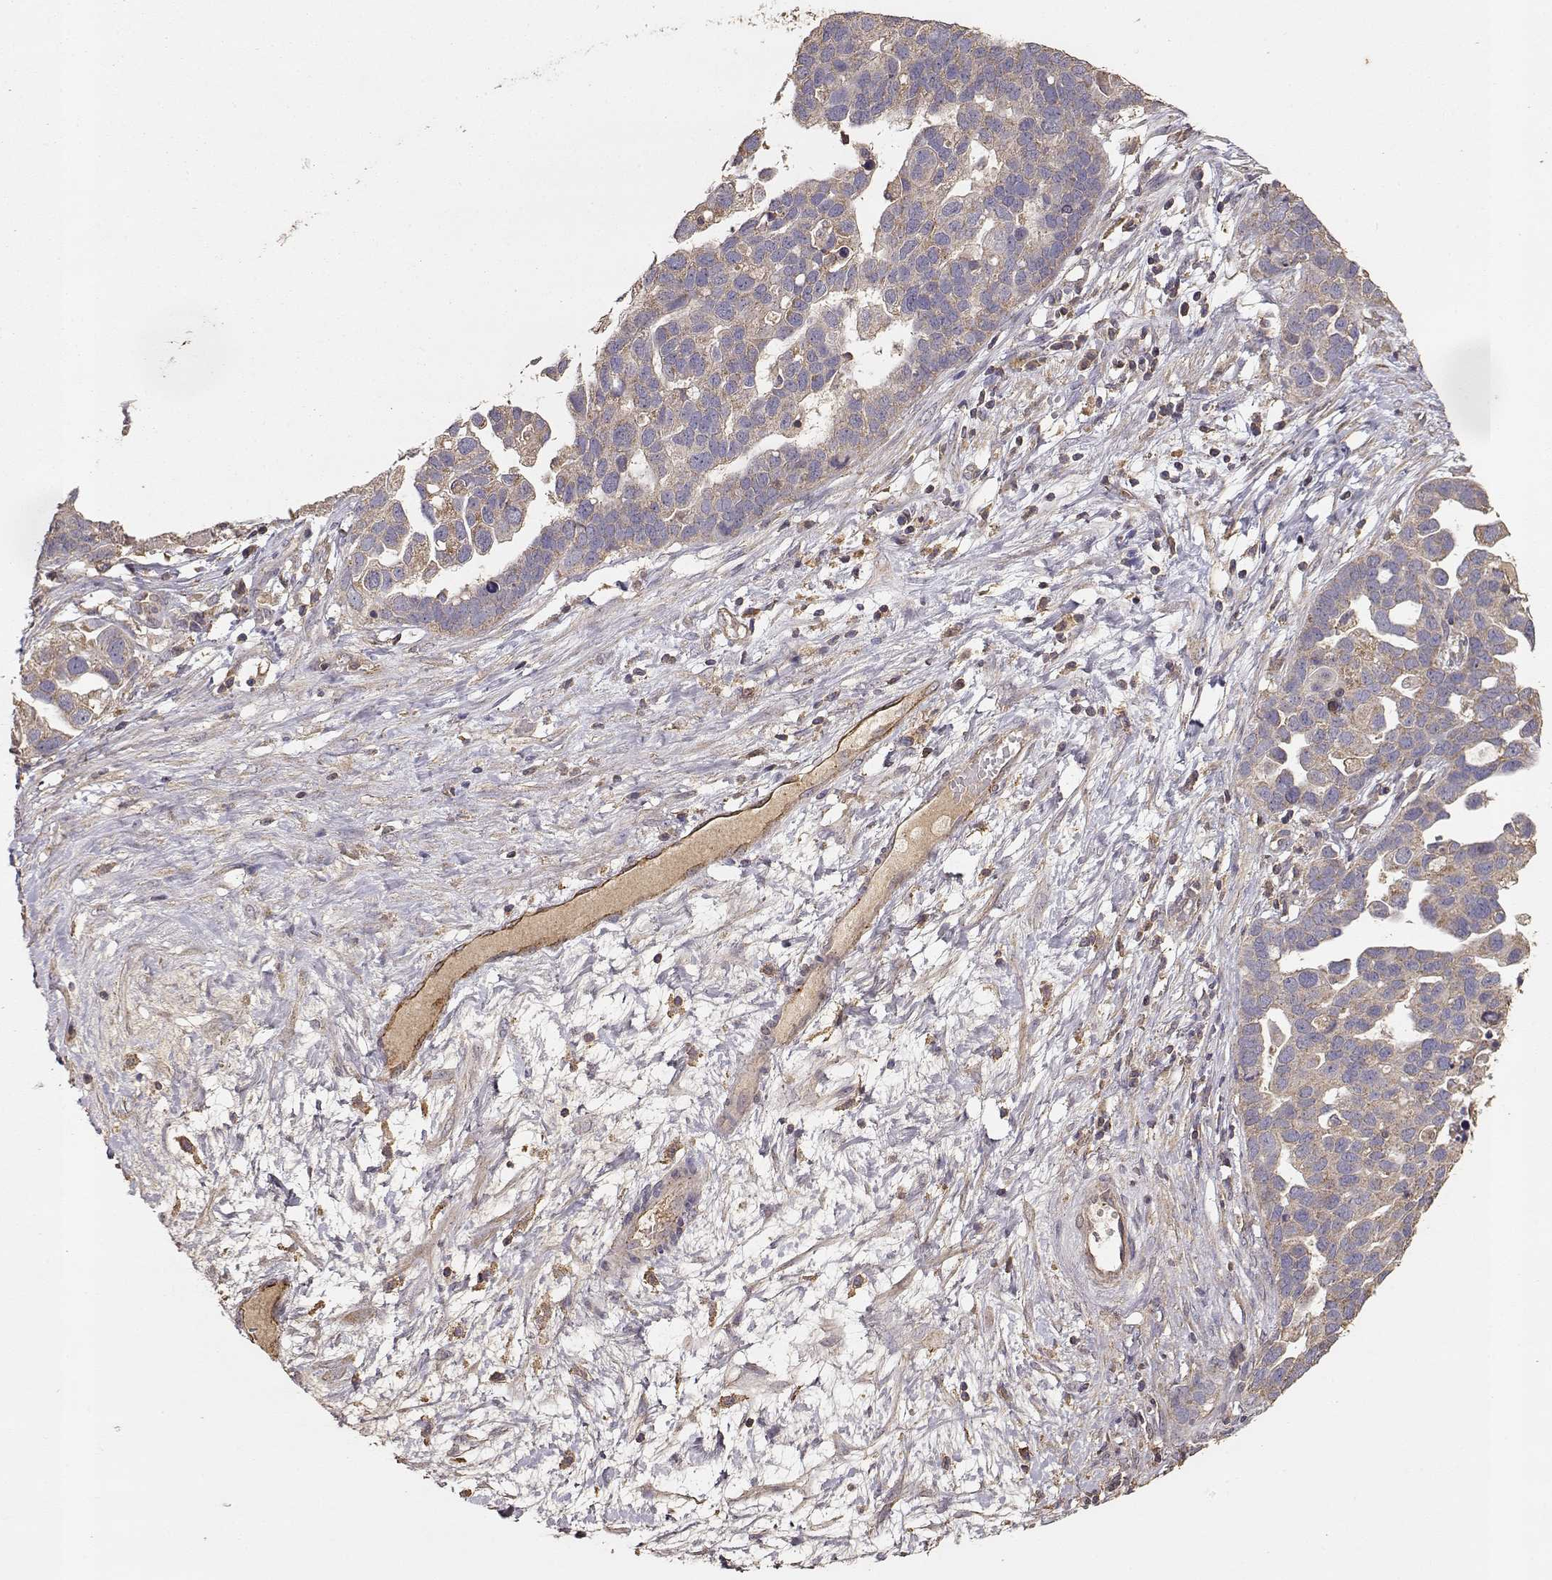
{"staining": {"intensity": "weak", "quantity": ">75%", "location": "cytoplasmic/membranous"}, "tissue": "ovarian cancer", "cell_type": "Tumor cells", "image_type": "cancer", "snomed": [{"axis": "morphology", "description": "Cystadenocarcinoma, serous, NOS"}, {"axis": "topography", "description": "Ovary"}], "caption": "Protein expression analysis of human ovarian cancer (serous cystadenocarcinoma) reveals weak cytoplasmic/membranous staining in about >75% of tumor cells.", "gene": "TARS3", "patient": {"sex": "female", "age": 54}}